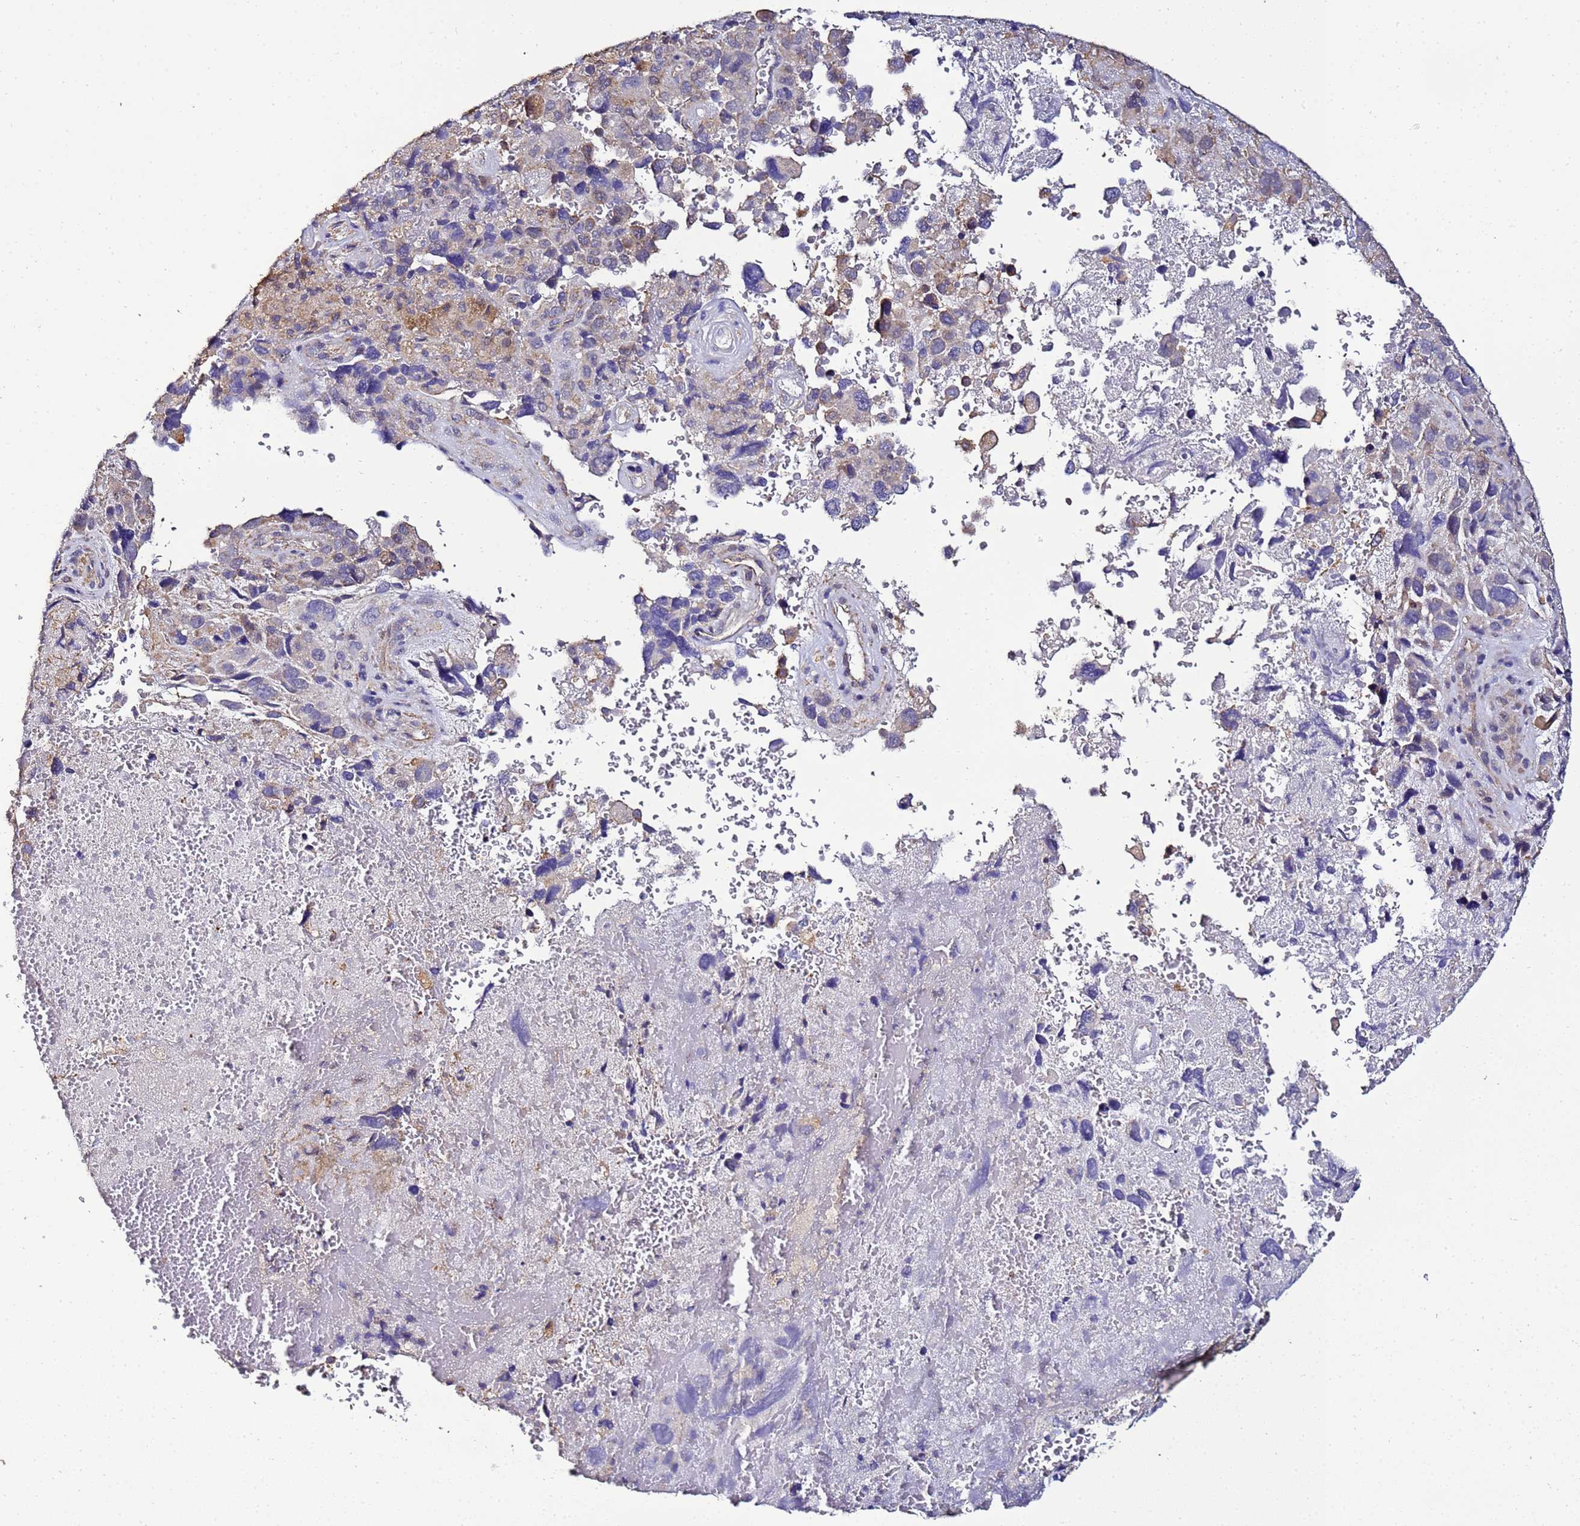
{"staining": {"intensity": "weak", "quantity": "<25%", "location": "cytoplasmic/membranous"}, "tissue": "lung cancer", "cell_type": "Tumor cells", "image_type": "cancer", "snomed": [{"axis": "morphology", "description": "Adenocarcinoma, NOS"}, {"axis": "topography", "description": "Lung"}], "caption": "Immunohistochemistry of human lung cancer demonstrates no expression in tumor cells.", "gene": "ENOPH1", "patient": {"sex": "male", "age": 67}}